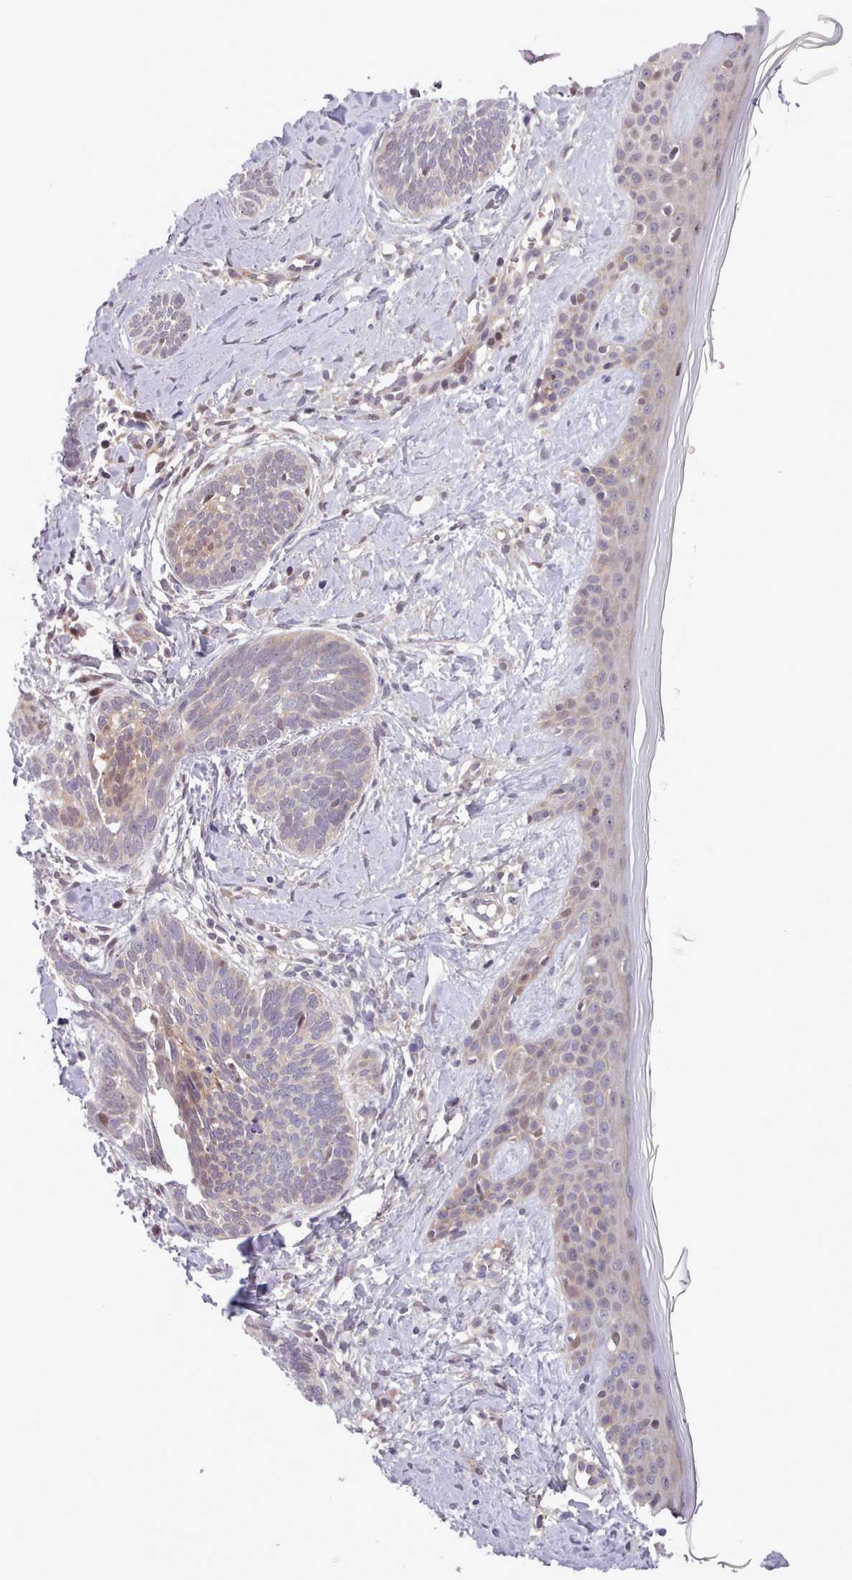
{"staining": {"intensity": "weak", "quantity": "<25%", "location": "cytoplasmic/membranous"}, "tissue": "skin cancer", "cell_type": "Tumor cells", "image_type": "cancer", "snomed": [{"axis": "morphology", "description": "Basal cell carcinoma"}, {"axis": "topography", "description": "Skin"}], "caption": "Protein analysis of skin cancer (basal cell carcinoma) reveals no significant expression in tumor cells.", "gene": "KBTBD7", "patient": {"sex": "female", "age": 81}}